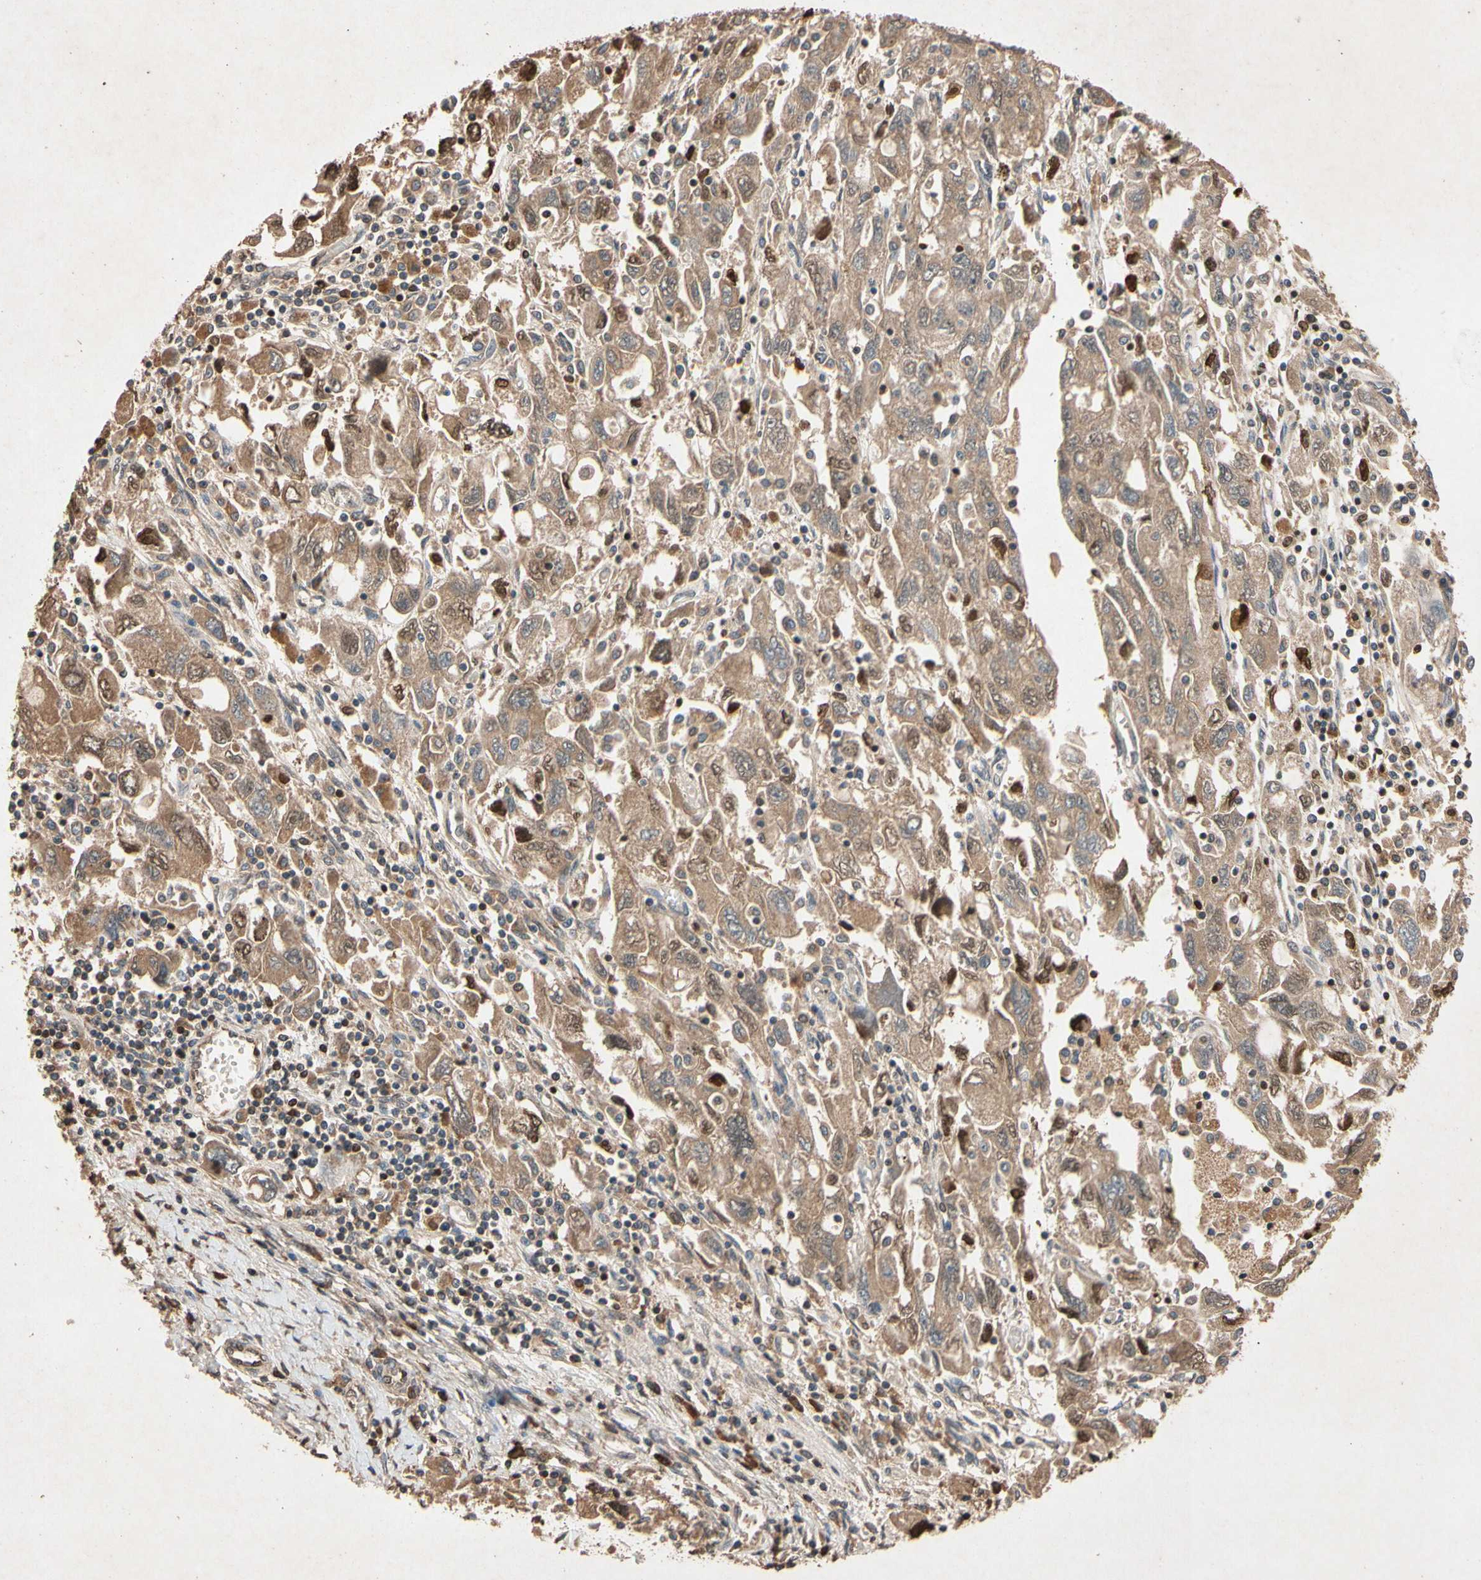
{"staining": {"intensity": "moderate", "quantity": ">75%", "location": "cytoplasmic/membranous,nuclear"}, "tissue": "ovarian cancer", "cell_type": "Tumor cells", "image_type": "cancer", "snomed": [{"axis": "morphology", "description": "Carcinoma, NOS"}, {"axis": "morphology", "description": "Cystadenocarcinoma, serous, NOS"}, {"axis": "topography", "description": "Ovary"}], "caption": "The micrograph demonstrates staining of ovarian serous cystadenocarcinoma, revealing moderate cytoplasmic/membranous and nuclear protein expression (brown color) within tumor cells.", "gene": "PRDX4", "patient": {"sex": "female", "age": 69}}